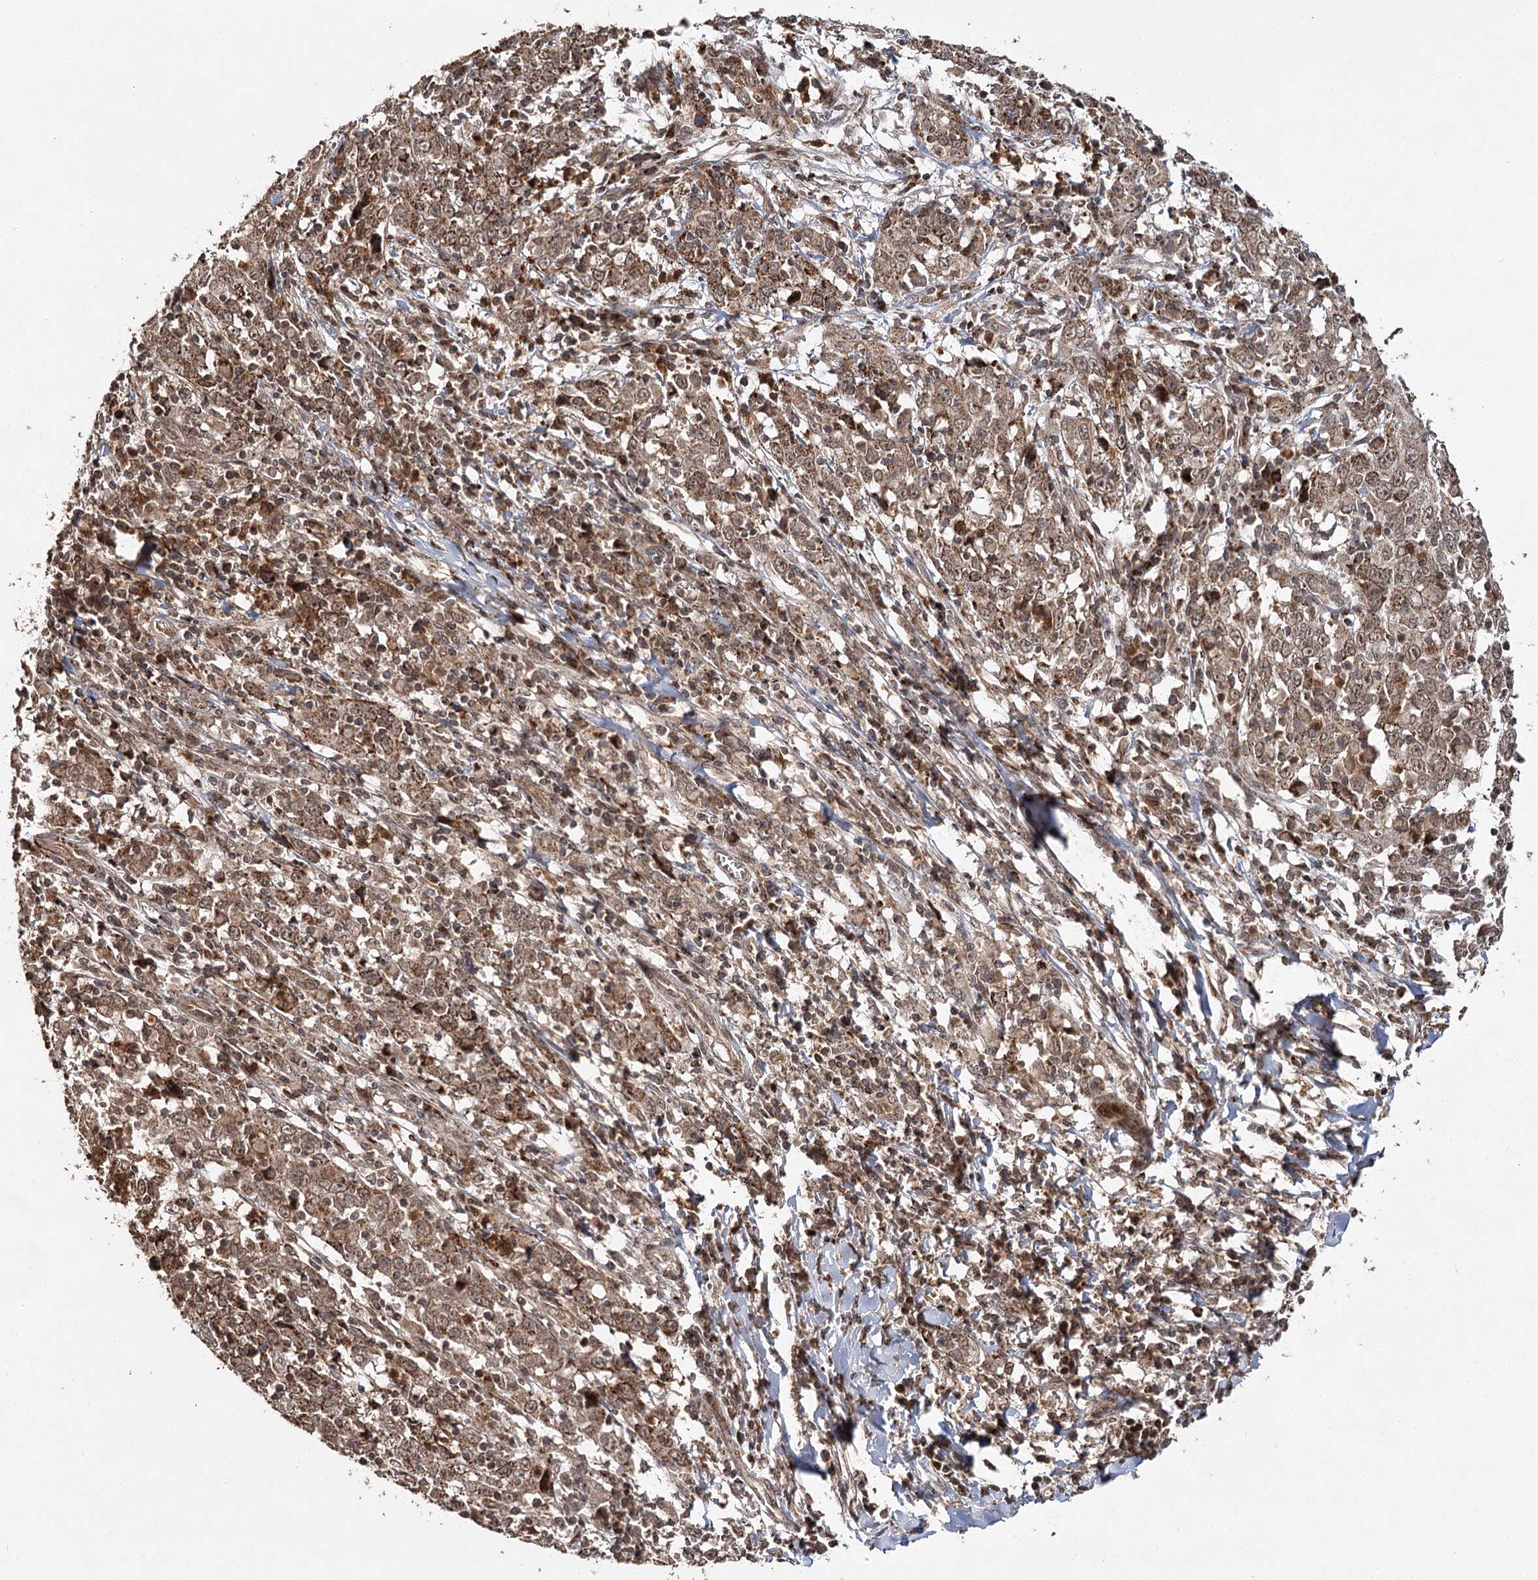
{"staining": {"intensity": "moderate", "quantity": ">75%", "location": "cytoplasmic/membranous"}, "tissue": "cervical cancer", "cell_type": "Tumor cells", "image_type": "cancer", "snomed": [{"axis": "morphology", "description": "Squamous cell carcinoma, NOS"}, {"axis": "topography", "description": "Cervix"}], "caption": "DAB (3,3'-diaminobenzidine) immunohistochemical staining of cervical squamous cell carcinoma reveals moderate cytoplasmic/membranous protein positivity in approximately >75% of tumor cells.", "gene": "ZNRF3", "patient": {"sex": "female", "age": 46}}